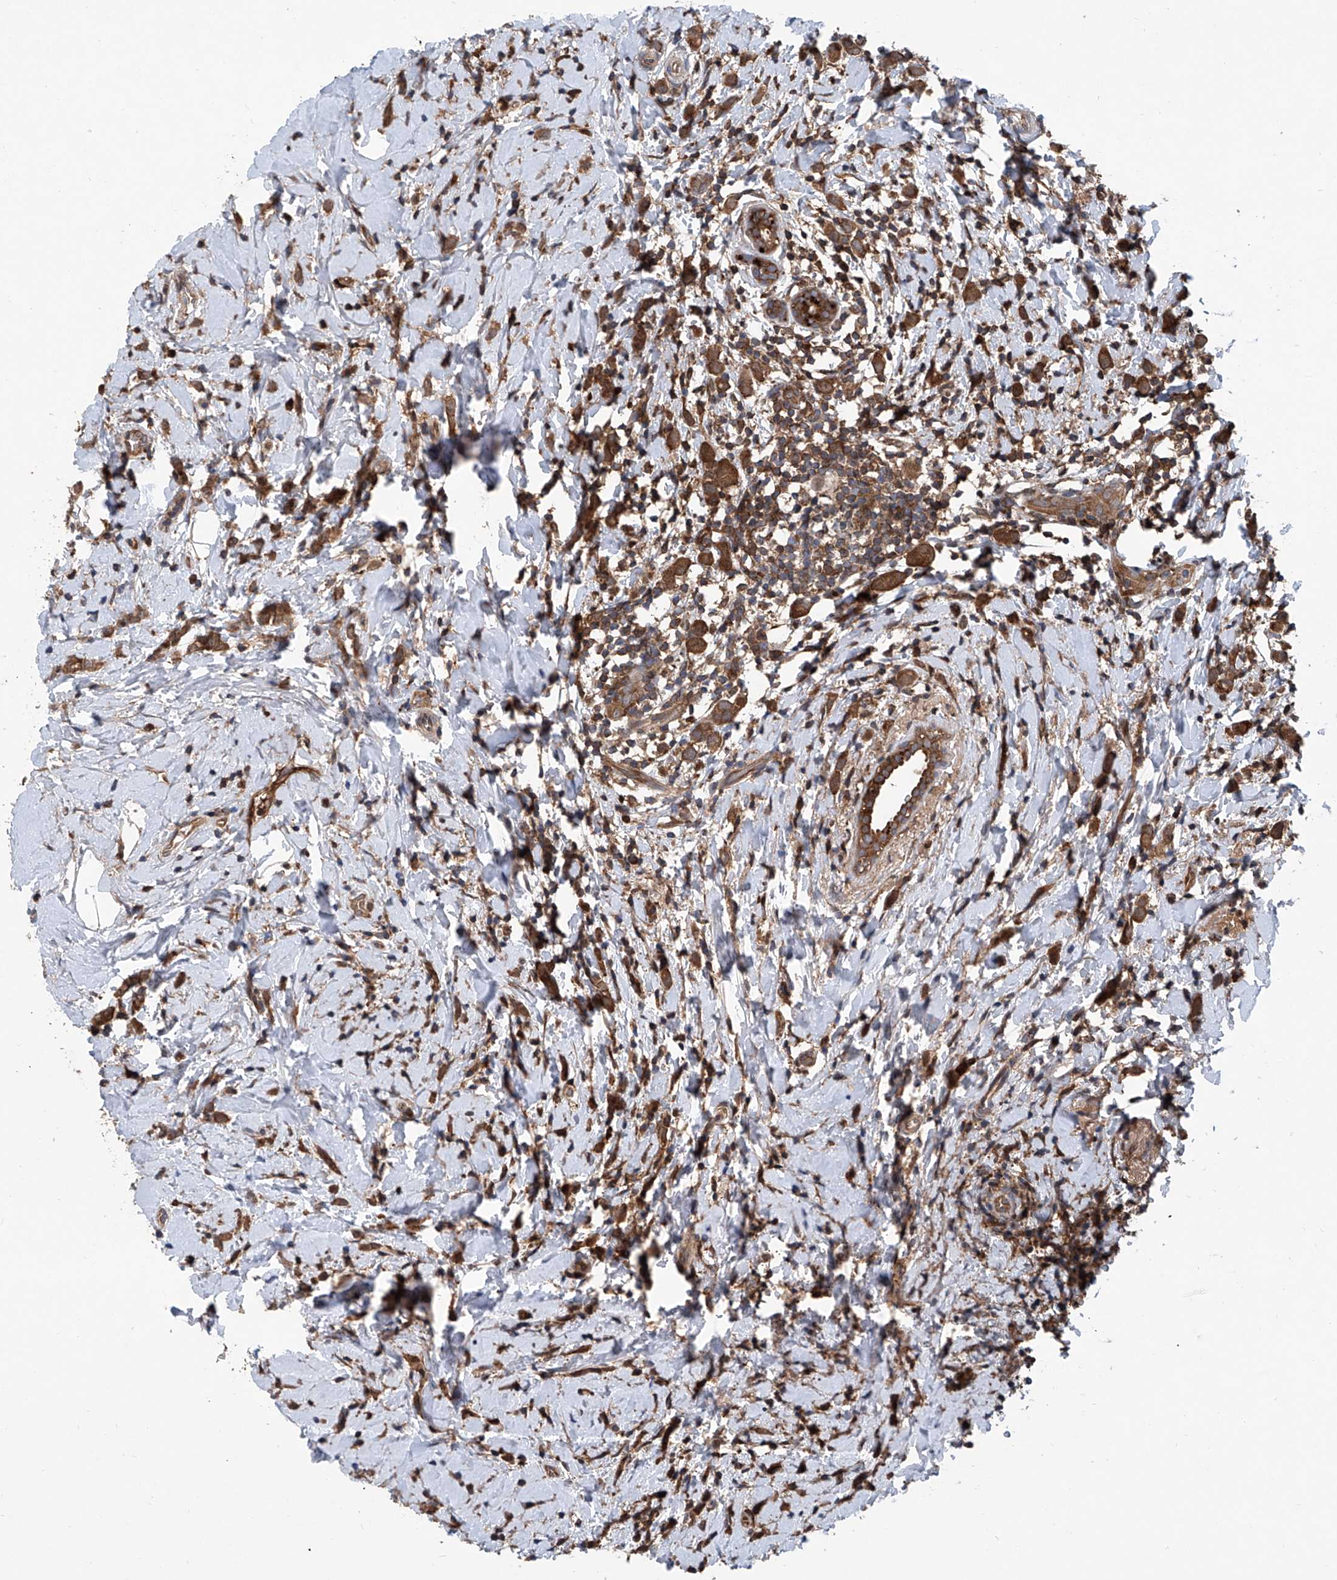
{"staining": {"intensity": "moderate", "quantity": ">75%", "location": "cytoplasmic/membranous"}, "tissue": "breast cancer", "cell_type": "Tumor cells", "image_type": "cancer", "snomed": [{"axis": "morphology", "description": "Lobular carcinoma"}, {"axis": "topography", "description": "Breast"}], "caption": "Tumor cells show medium levels of moderate cytoplasmic/membranous positivity in about >75% of cells in human breast lobular carcinoma. (DAB IHC with brightfield microscopy, high magnification).", "gene": "ASCC3", "patient": {"sex": "female", "age": 47}}